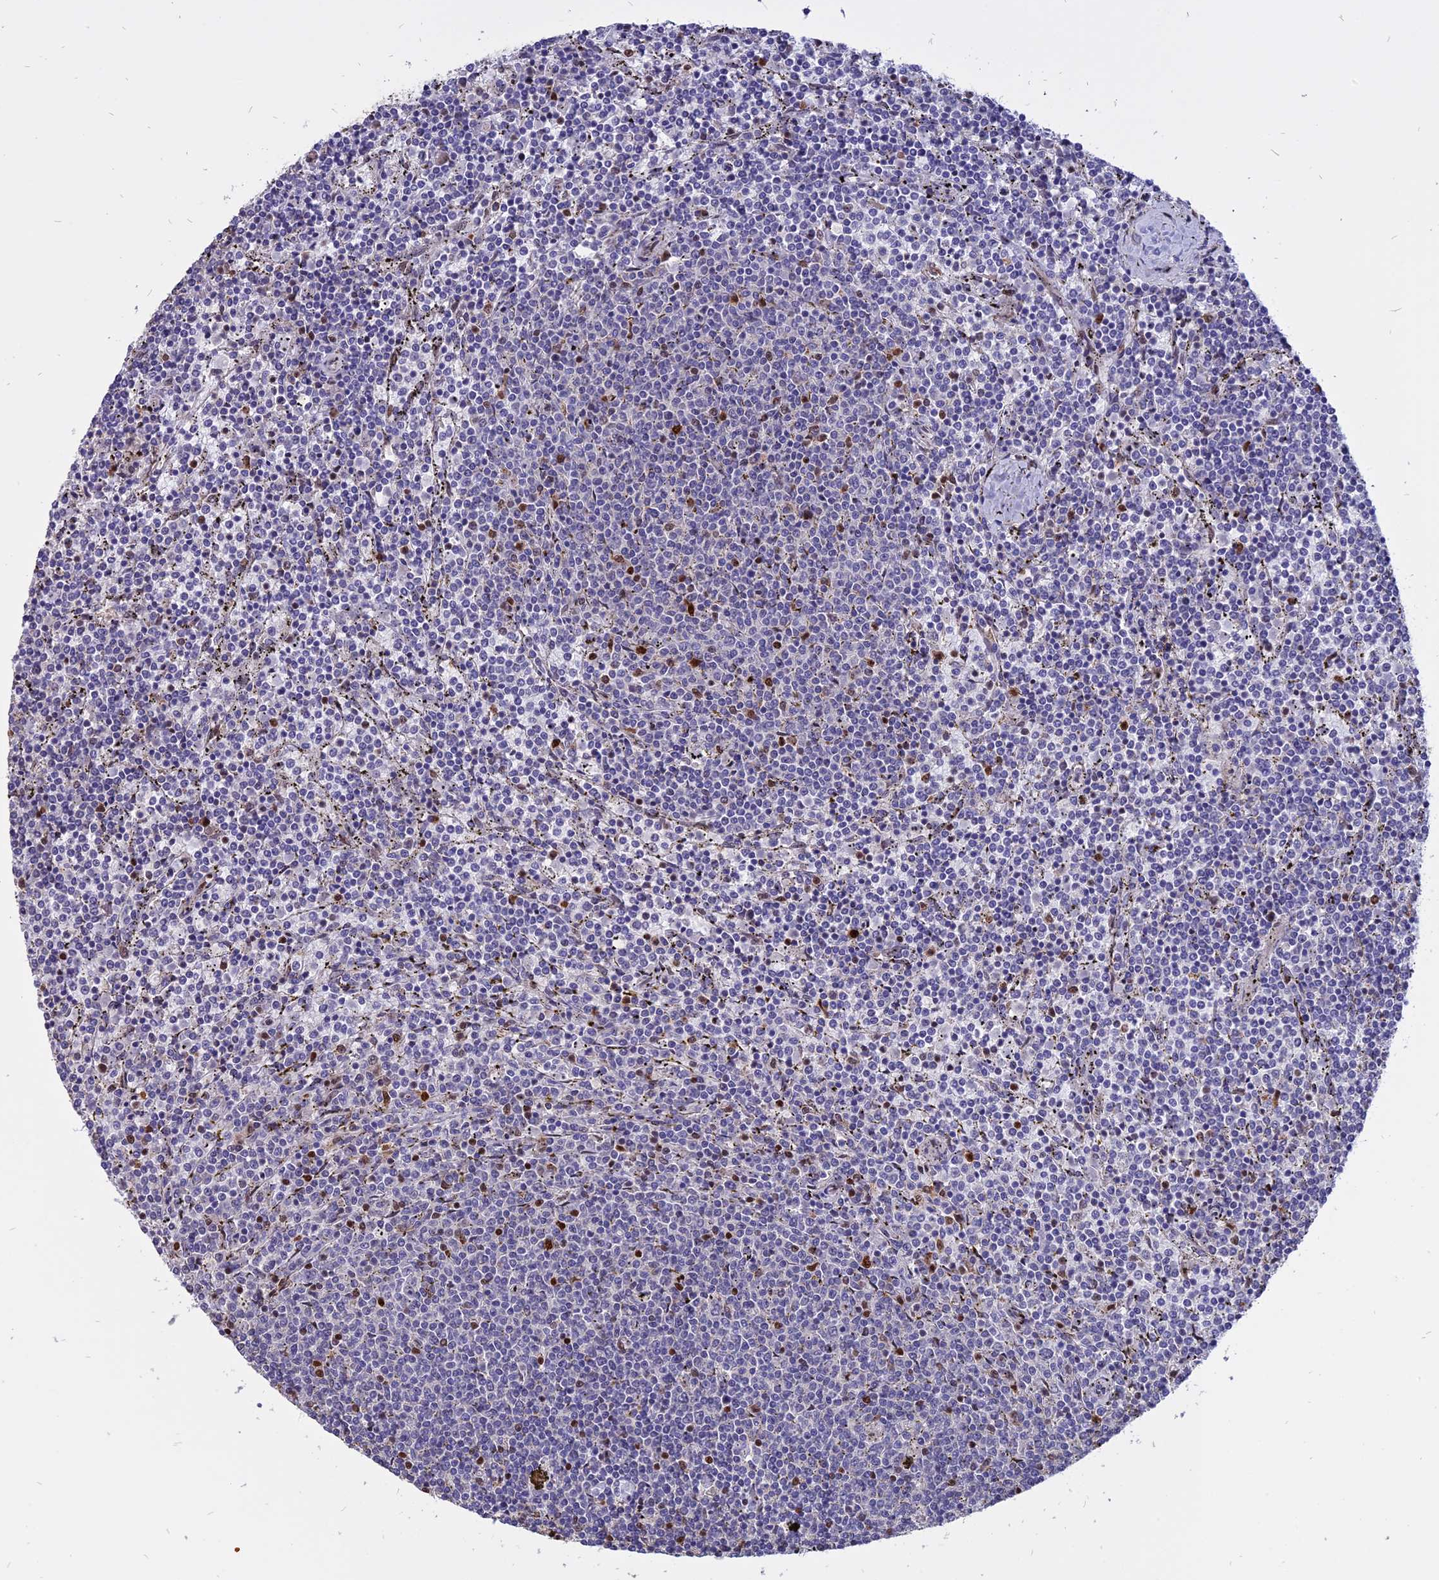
{"staining": {"intensity": "negative", "quantity": "none", "location": "none"}, "tissue": "lymphoma", "cell_type": "Tumor cells", "image_type": "cancer", "snomed": [{"axis": "morphology", "description": "Malignant lymphoma, non-Hodgkin's type, Low grade"}, {"axis": "topography", "description": "Spleen"}], "caption": "High power microscopy histopathology image of an immunohistochemistry photomicrograph of low-grade malignant lymphoma, non-Hodgkin's type, revealing no significant staining in tumor cells.", "gene": "TMEM263", "patient": {"sex": "female", "age": 50}}